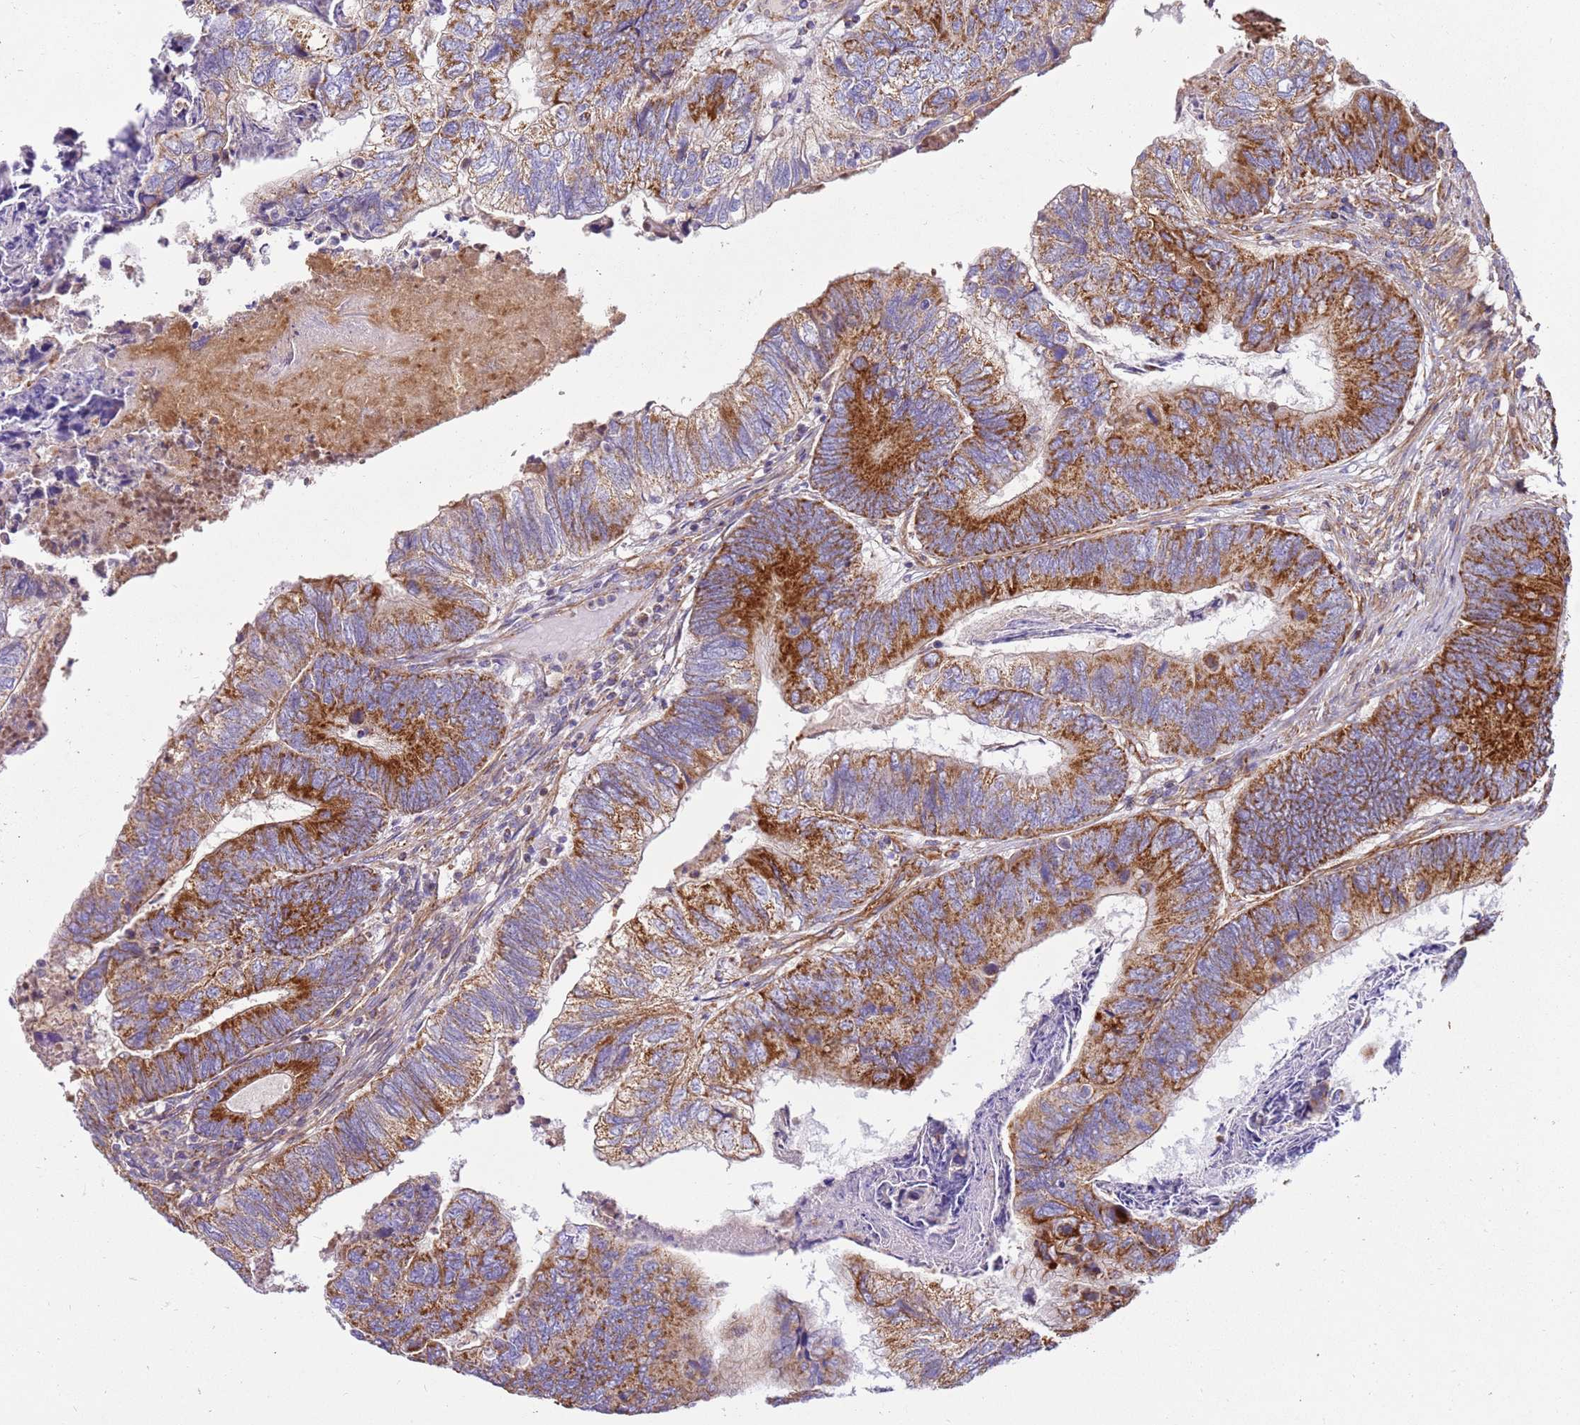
{"staining": {"intensity": "strong", "quantity": "25%-75%", "location": "cytoplasmic/membranous"}, "tissue": "colorectal cancer", "cell_type": "Tumor cells", "image_type": "cancer", "snomed": [{"axis": "morphology", "description": "Adenocarcinoma, NOS"}, {"axis": "topography", "description": "Colon"}], "caption": "Tumor cells exhibit high levels of strong cytoplasmic/membranous positivity in approximately 25%-75% of cells in colorectal cancer.", "gene": "MRPL20", "patient": {"sex": "female", "age": 67}}